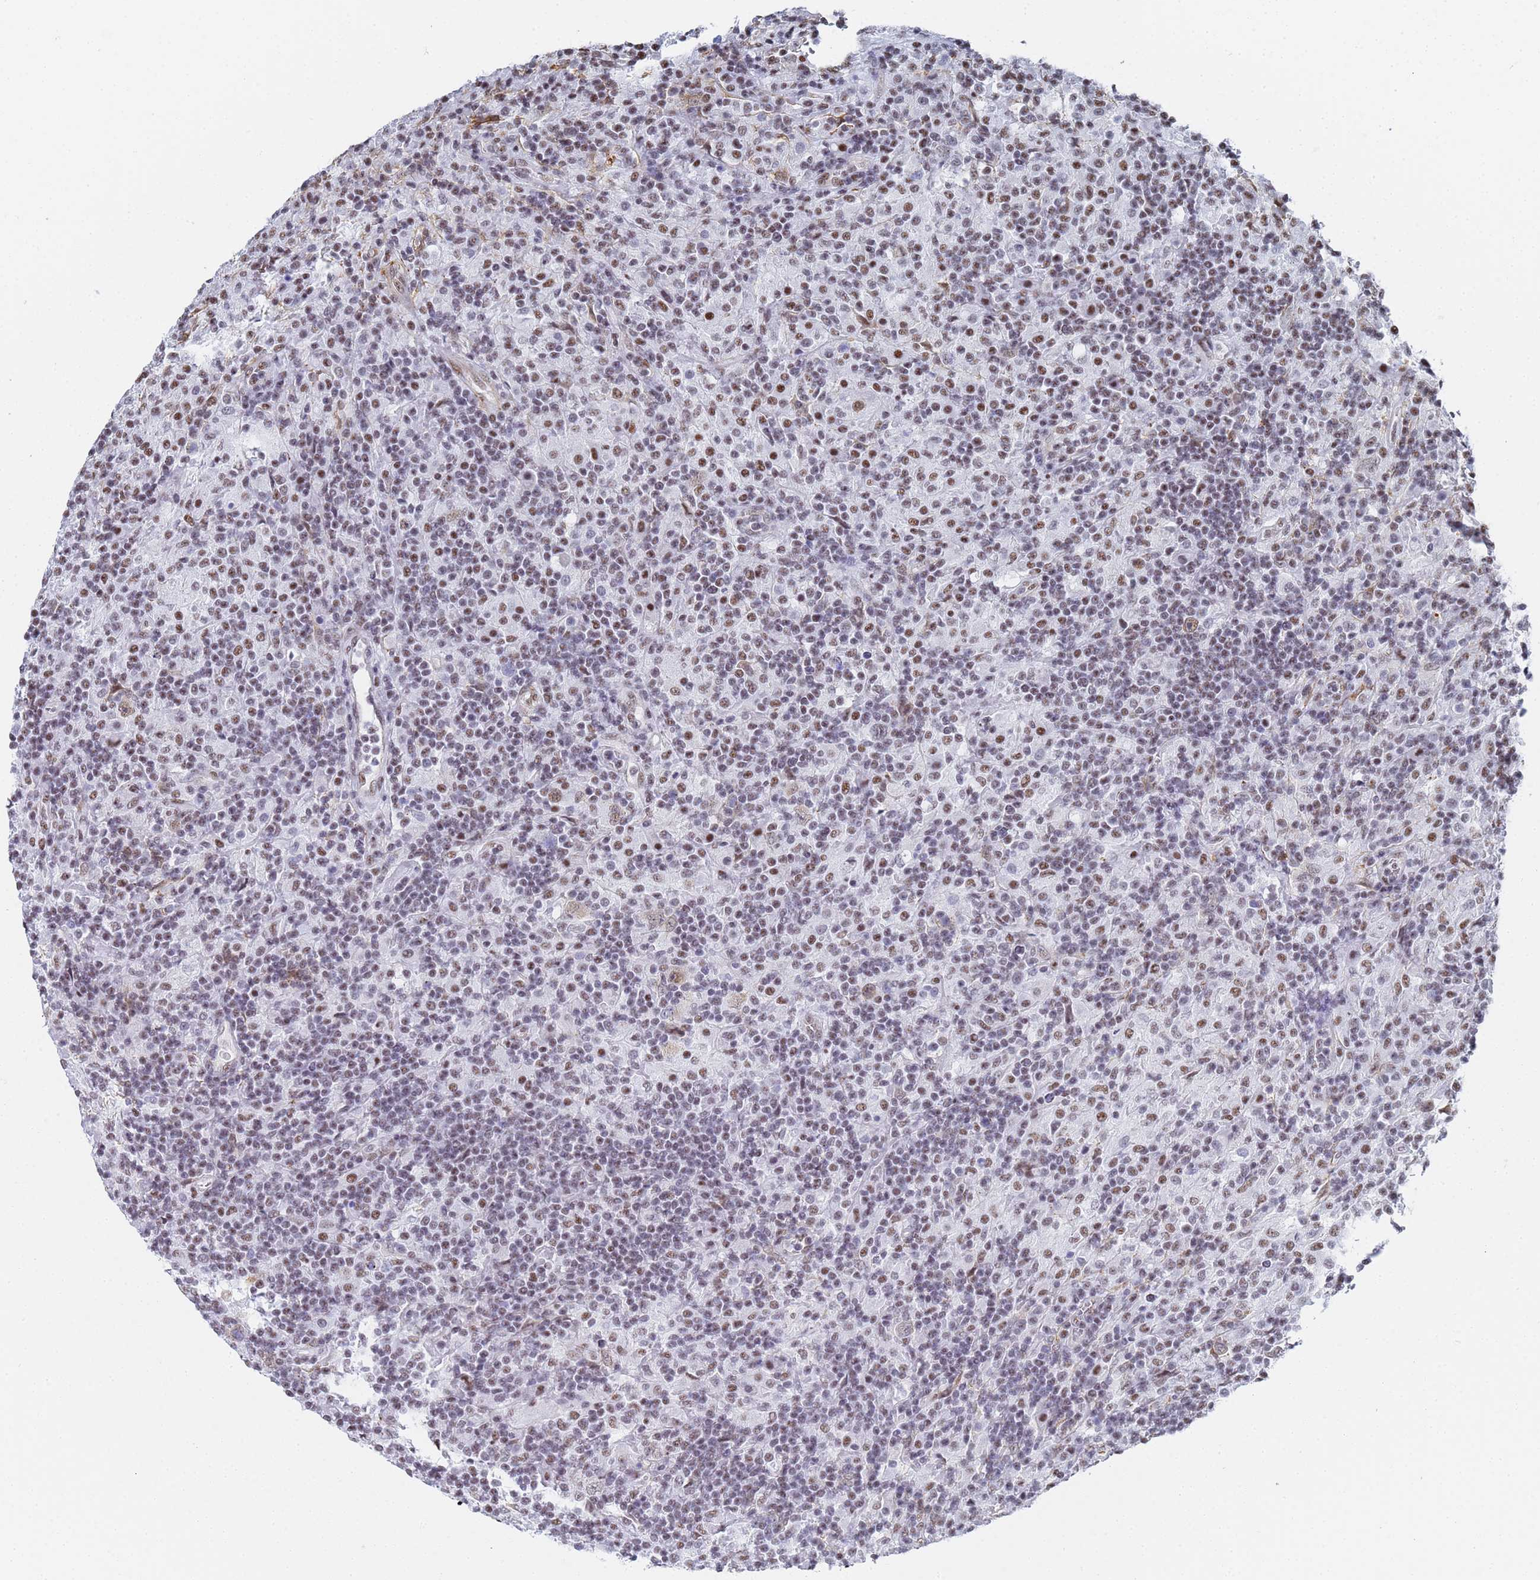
{"staining": {"intensity": "weak", "quantity": ">75%", "location": "nuclear"}, "tissue": "lymphoma", "cell_type": "Tumor cells", "image_type": "cancer", "snomed": [{"axis": "morphology", "description": "Hodgkin's disease, NOS"}, {"axis": "topography", "description": "Lymph node"}], "caption": "Lymphoma stained with DAB immunohistochemistry (IHC) shows low levels of weak nuclear staining in about >75% of tumor cells.", "gene": "PRRT4", "patient": {"sex": "male", "age": 70}}